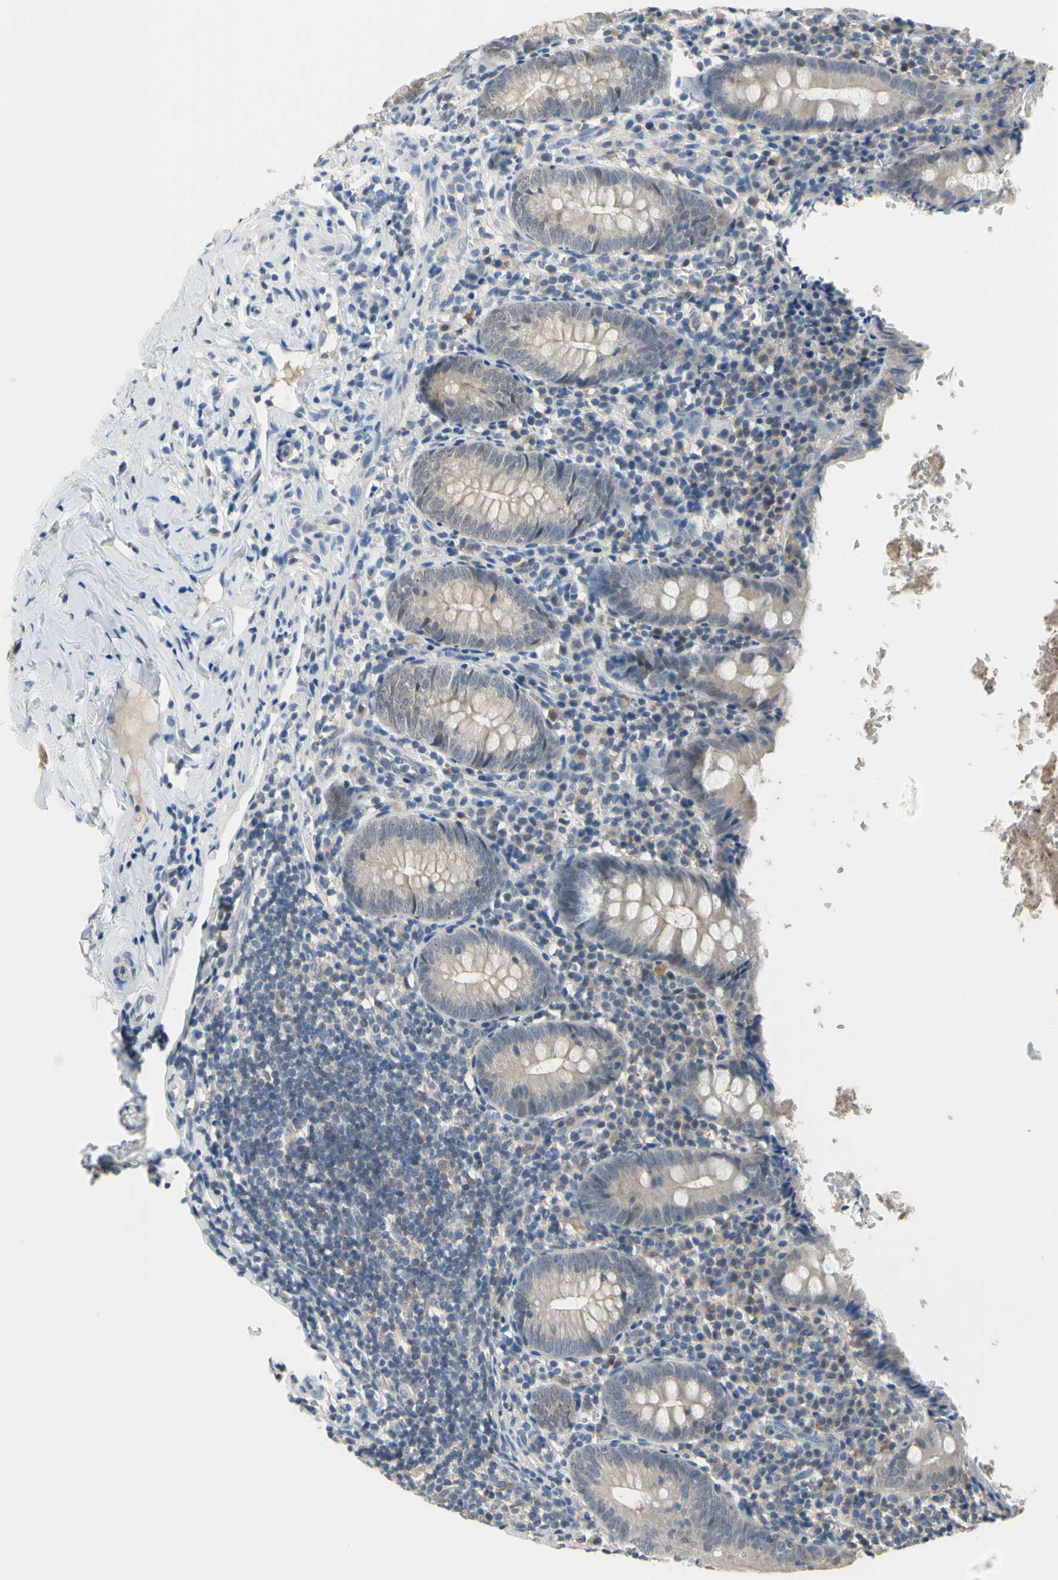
{"staining": {"intensity": "weak", "quantity": ">75%", "location": "cytoplasmic/membranous"}, "tissue": "appendix", "cell_type": "Glandular cells", "image_type": "normal", "snomed": [{"axis": "morphology", "description": "Normal tissue, NOS"}, {"axis": "topography", "description": "Appendix"}], "caption": "Human appendix stained with a brown dye shows weak cytoplasmic/membranous positive positivity in about >75% of glandular cells.", "gene": "HSPA4", "patient": {"sex": "female", "age": 10}}